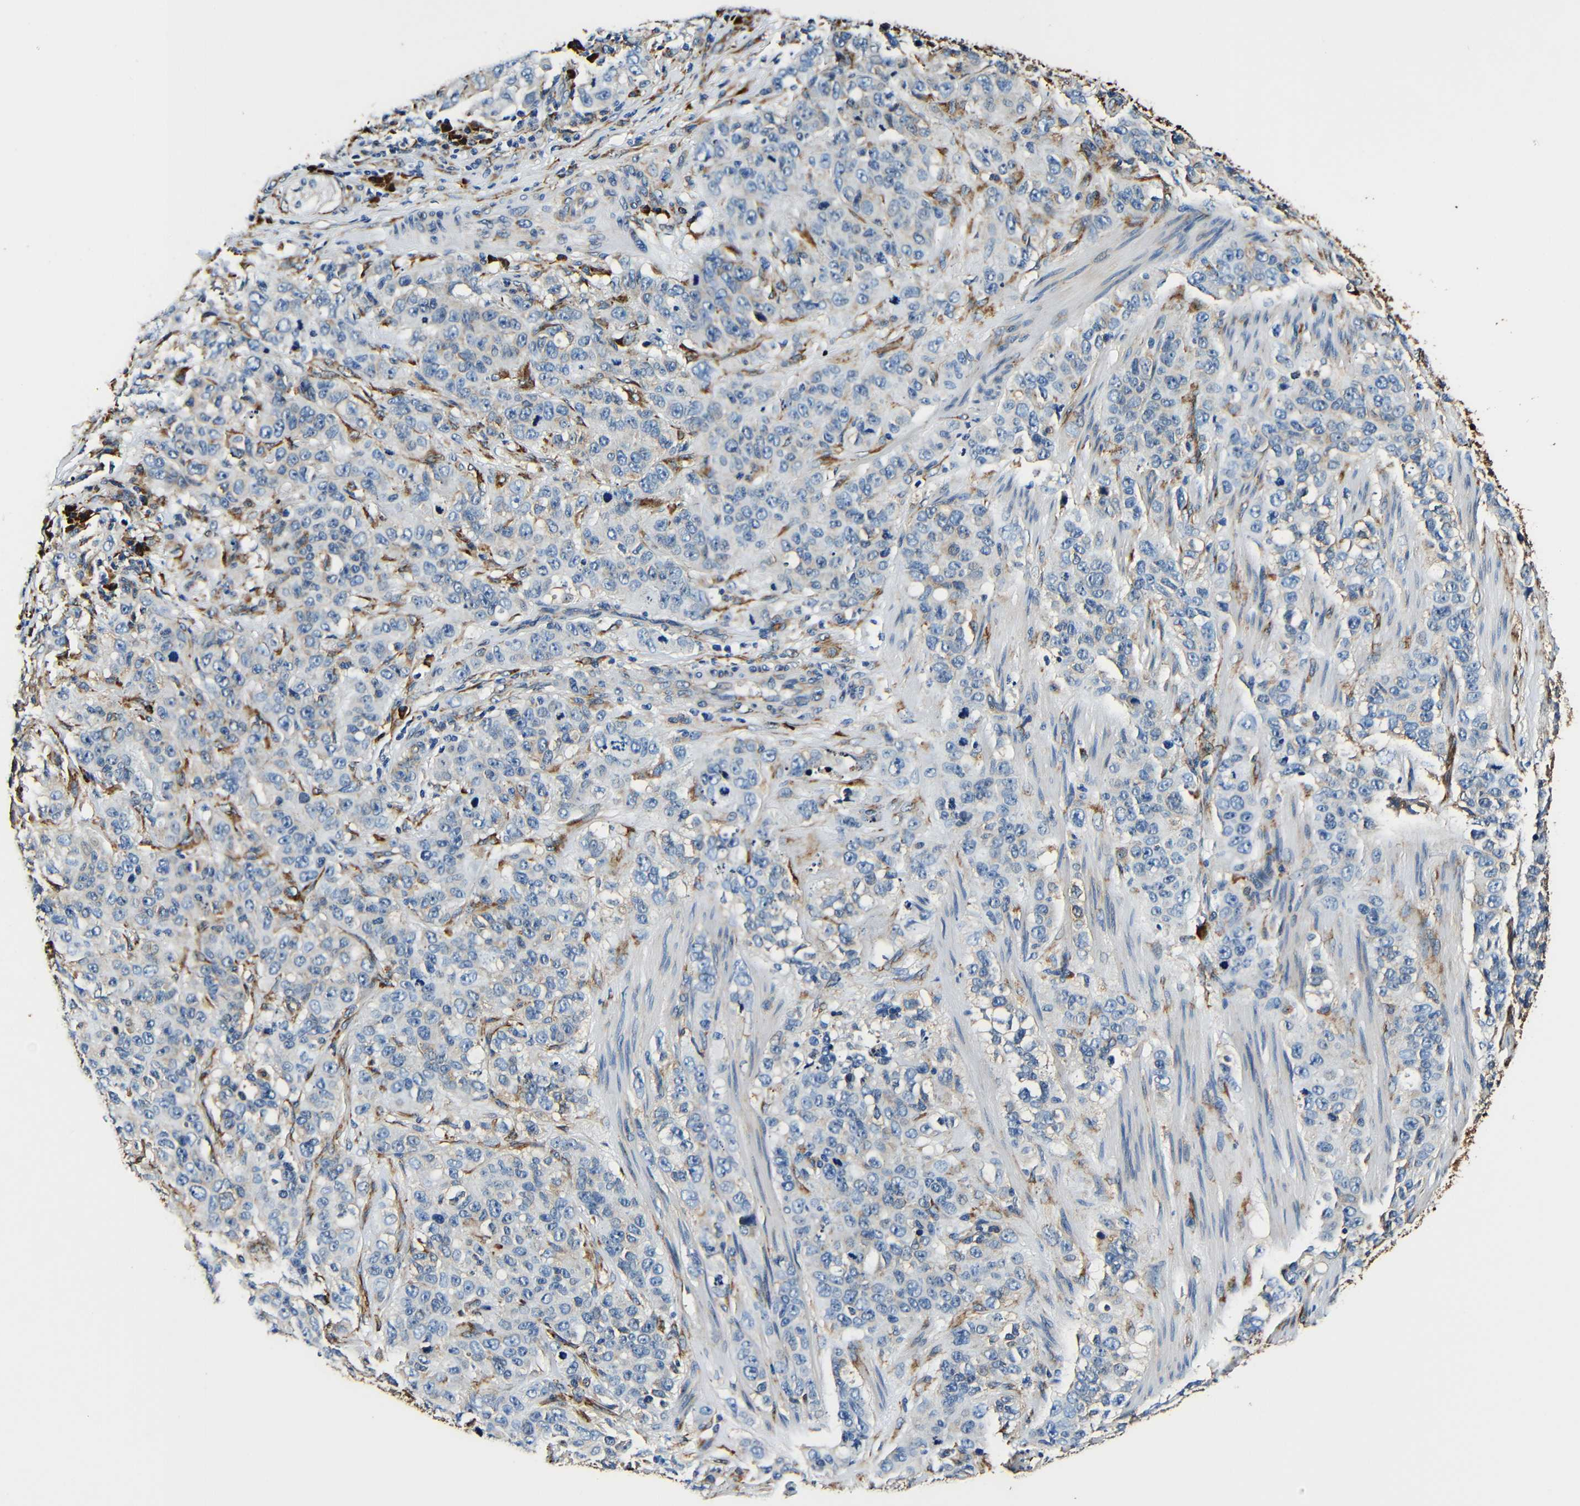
{"staining": {"intensity": "weak", "quantity": "<25%", "location": "cytoplasmic/membranous"}, "tissue": "stomach cancer", "cell_type": "Tumor cells", "image_type": "cancer", "snomed": [{"axis": "morphology", "description": "Adenocarcinoma, NOS"}, {"axis": "topography", "description": "Stomach"}], "caption": "A photomicrograph of adenocarcinoma (stomach) stained for a protein displays no brown staining in tumor cells.", "gene": "RRBP1", "patient": {"sex": "male", "age": 48}}